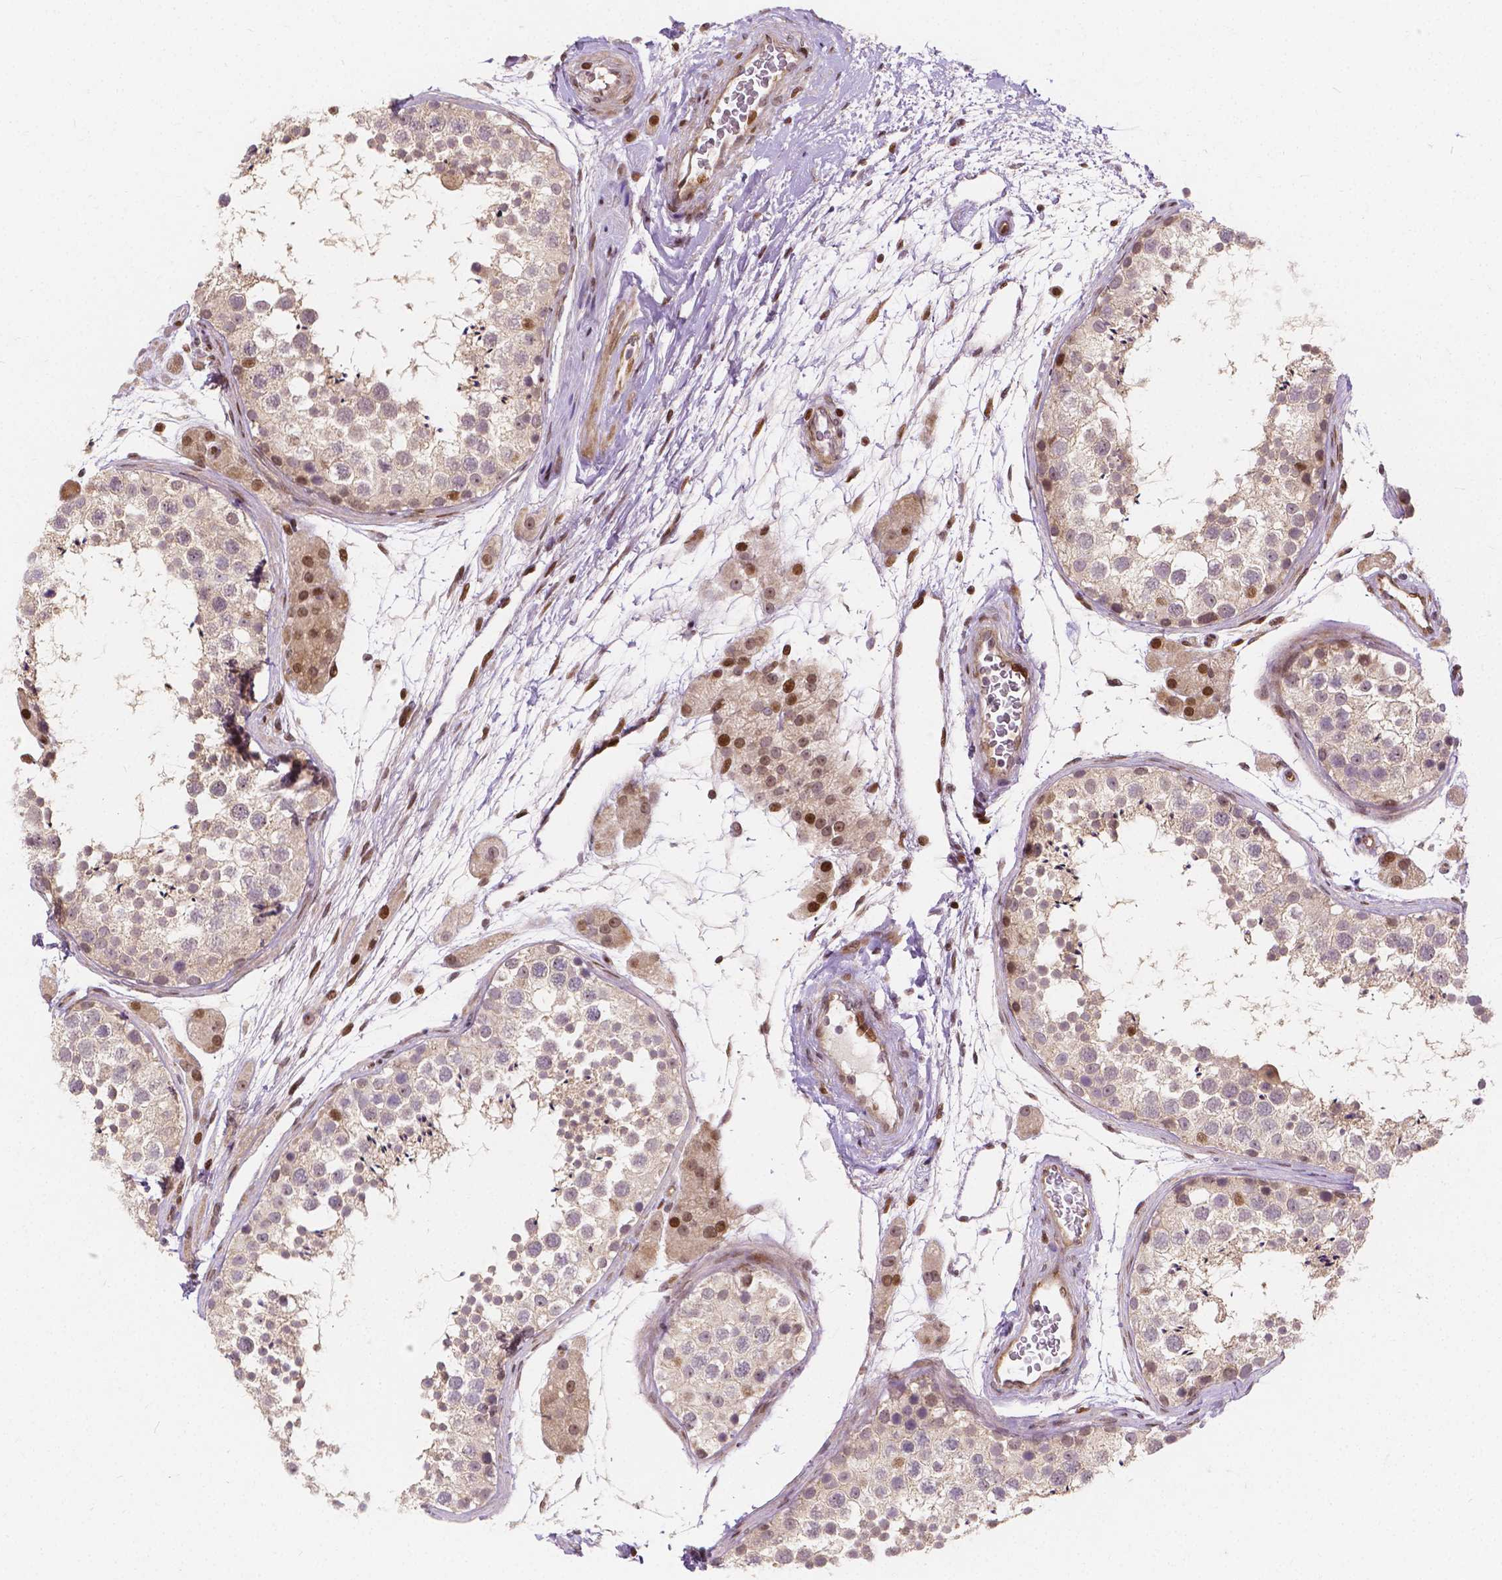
{"staining": {"intensity": "moderate", "quantity": "<25%", "location": "nuclear"}, "tissue": "testis", "cell_type": "Cells in seminiferous ducts", "image_type": "normal", "snomed": [{"axis": "morphology", "description": "Normal tissue, NOS"}, {"axis": "topography", "description": "Testis"}], "caption": "Immunohistochemical staining of normal testis exhibits moderate nuclear protein staining in approximately <25% of cells in seminiferous ducts.", "gene": "PTPN18", "patient": {"sex": "male", "age": 41}}